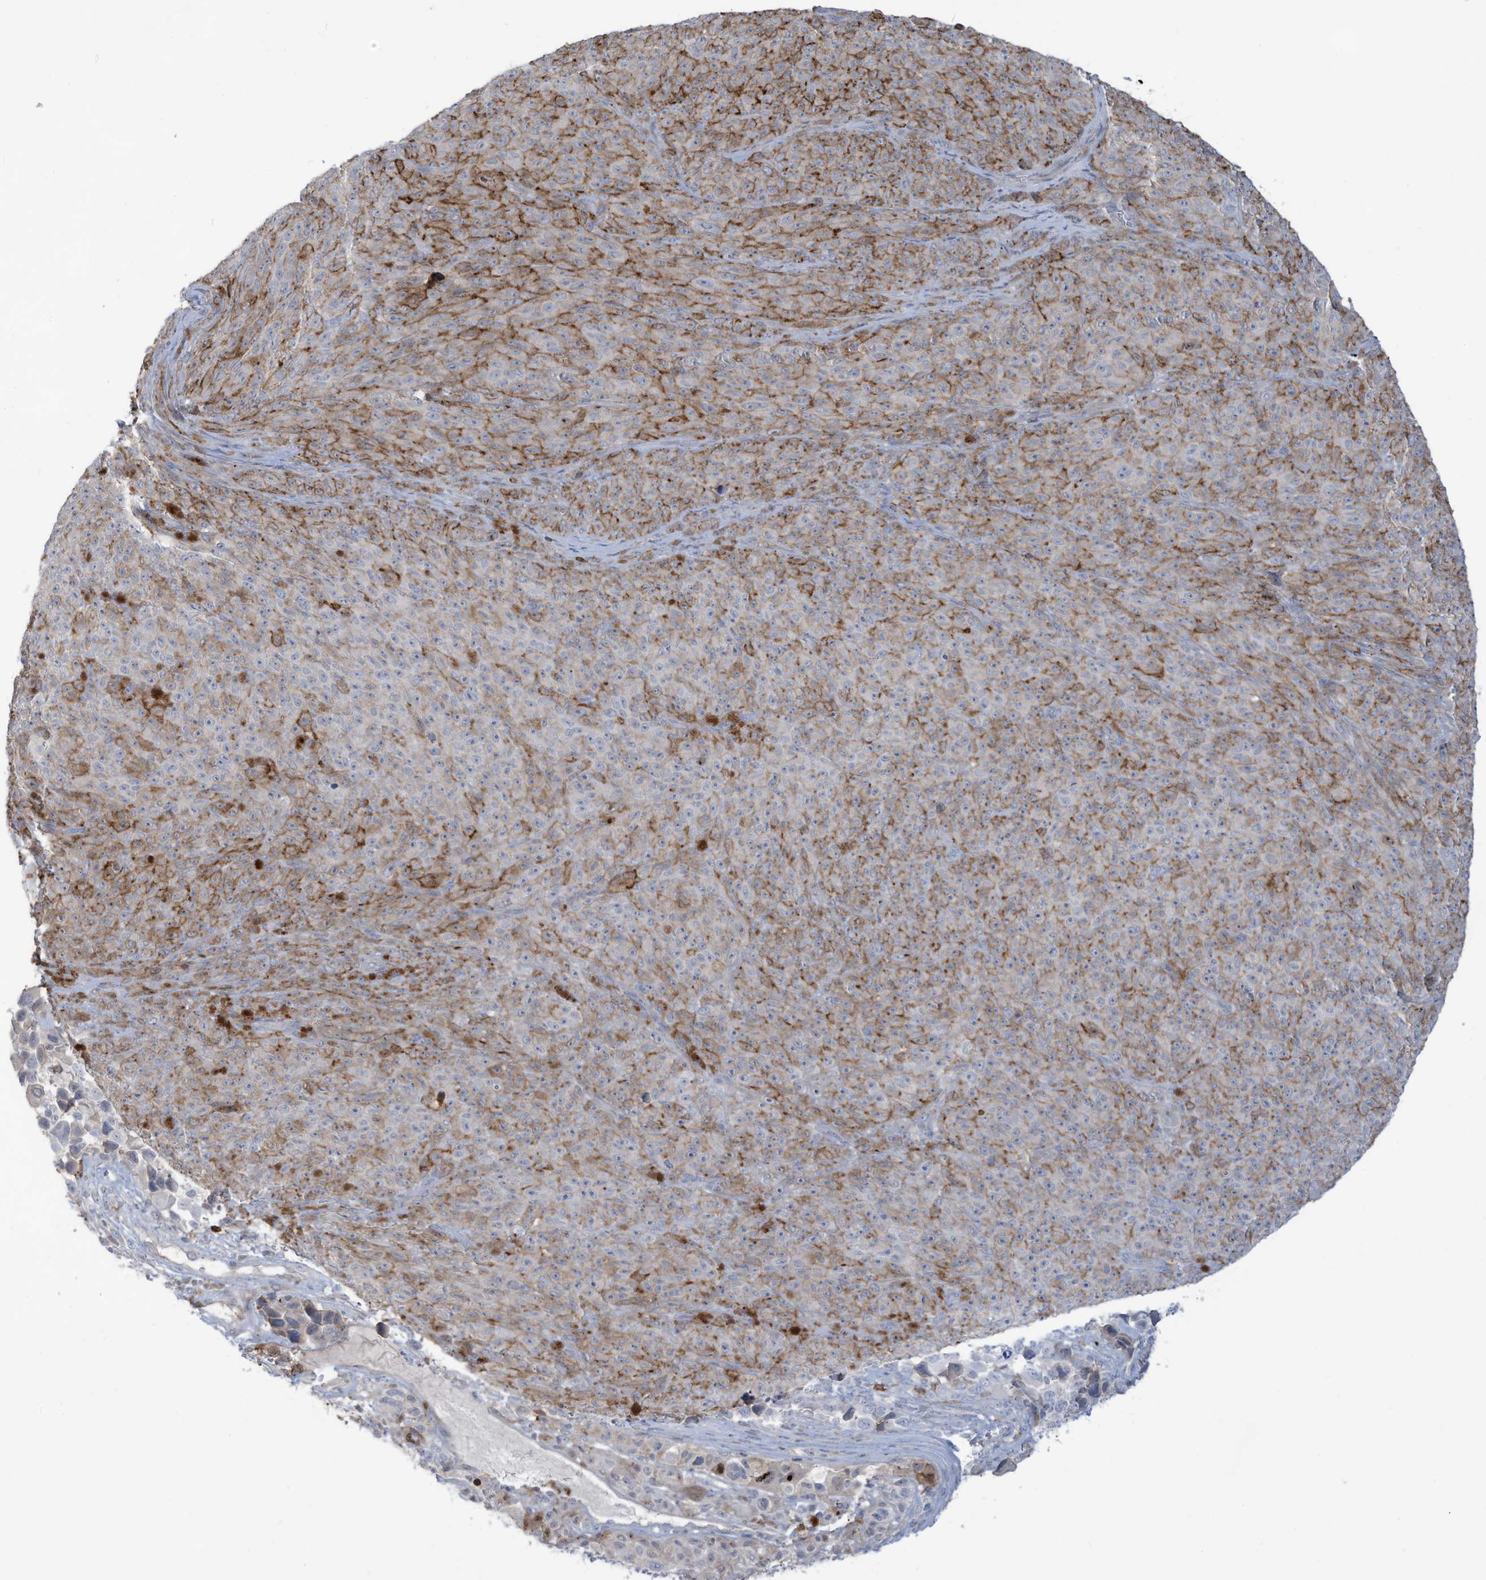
{"staining": {"intensity": "weak", "quantity": "25%-75%", "location": "cytoplasmic/membranous"}, "tissue": "melanoma", "cell_type": "Tumor cells", "image_type": "cancer", "snomed": [{"axis": "morphology", "description": "Malignant melanoma, NOS"}, {"axis": "topography", "description": "Skin"}], "caption": "IHC photomicrograph of human malignant melanoma stained for a protein (brown), which shows low levels of weak cytoplasmic/membranous expression in approximately 25%-75% of tumor cells.", "gene": "NOTO", "patient": {"sex": "female", "age": 82}}